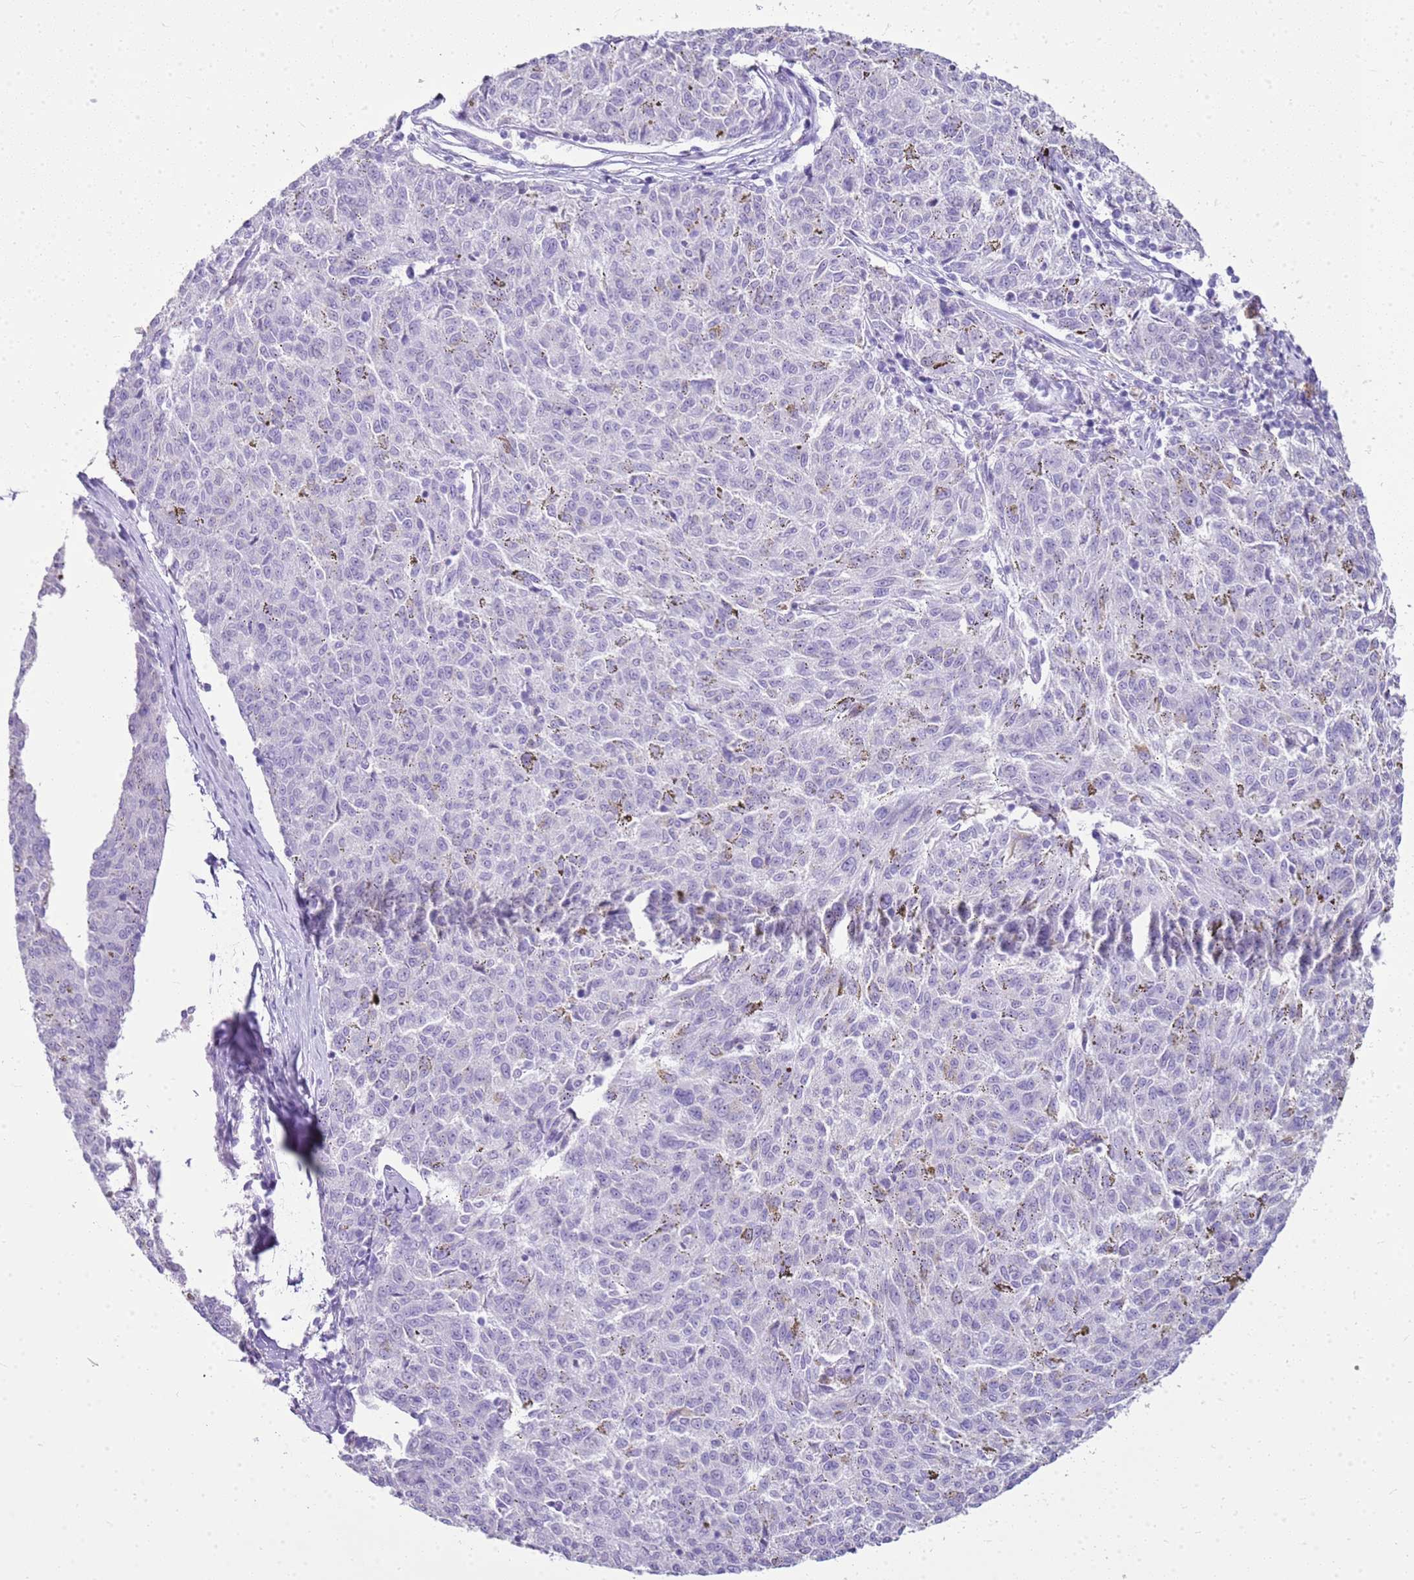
{"staining": {"intensity": "negative", "quantity": "none", "location": "none"}, "tissue": "melanoma", "cell_type": "Tumor cells", "image_type": "cancer", "snomed": [{"axis": "morphology", "description": "Malignant melanoma, NOS"}, {"axis": "topography", "description": "Skin"}], "caption": "Tumor cells show no significant protein staining in malignant melanoma.", "gene": "SULT1E1", "patient": {"sex": "female", "age": 72}}